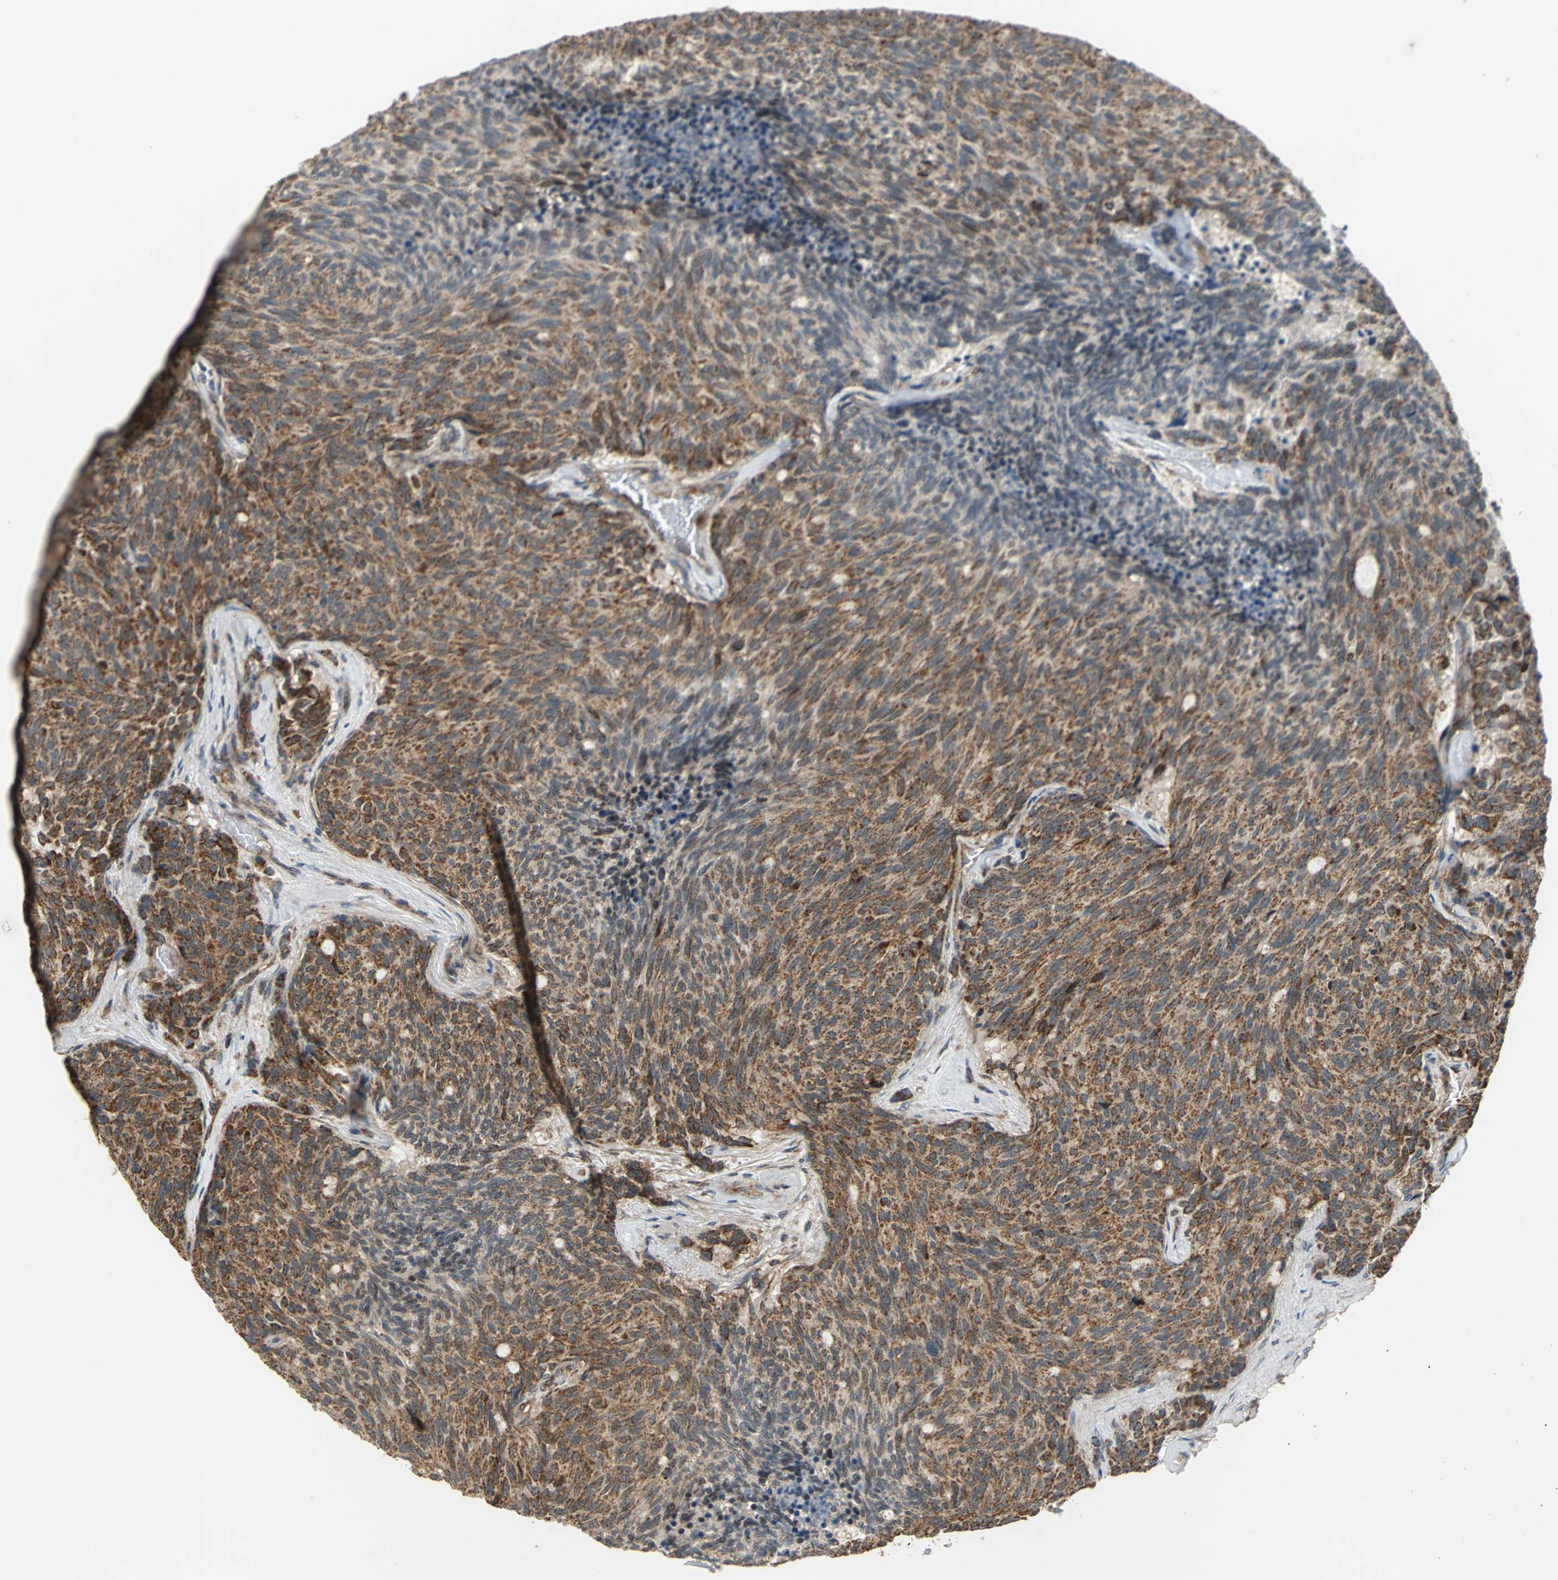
{"staining": {"intensity": "strong", "quantity": ">75%", "location": "cytoplasmic/membranous"}, "tissue": "carcinoid", "cell_type": "Tumor cells", "image_type": "cancer", "snomed": [{"axis": "morphology", "description": "Carcinoid, malignant, NOS"}, {"axis": "topography", "description": "Pancreas"}], "caption": "Protein staining reveals strong cytoplasmic/membranous staining in approximately >75% of tumor cells in malignant carcinoid.", "gene": "MRPS22", "patient": {"sex": "female", "age": 54}}